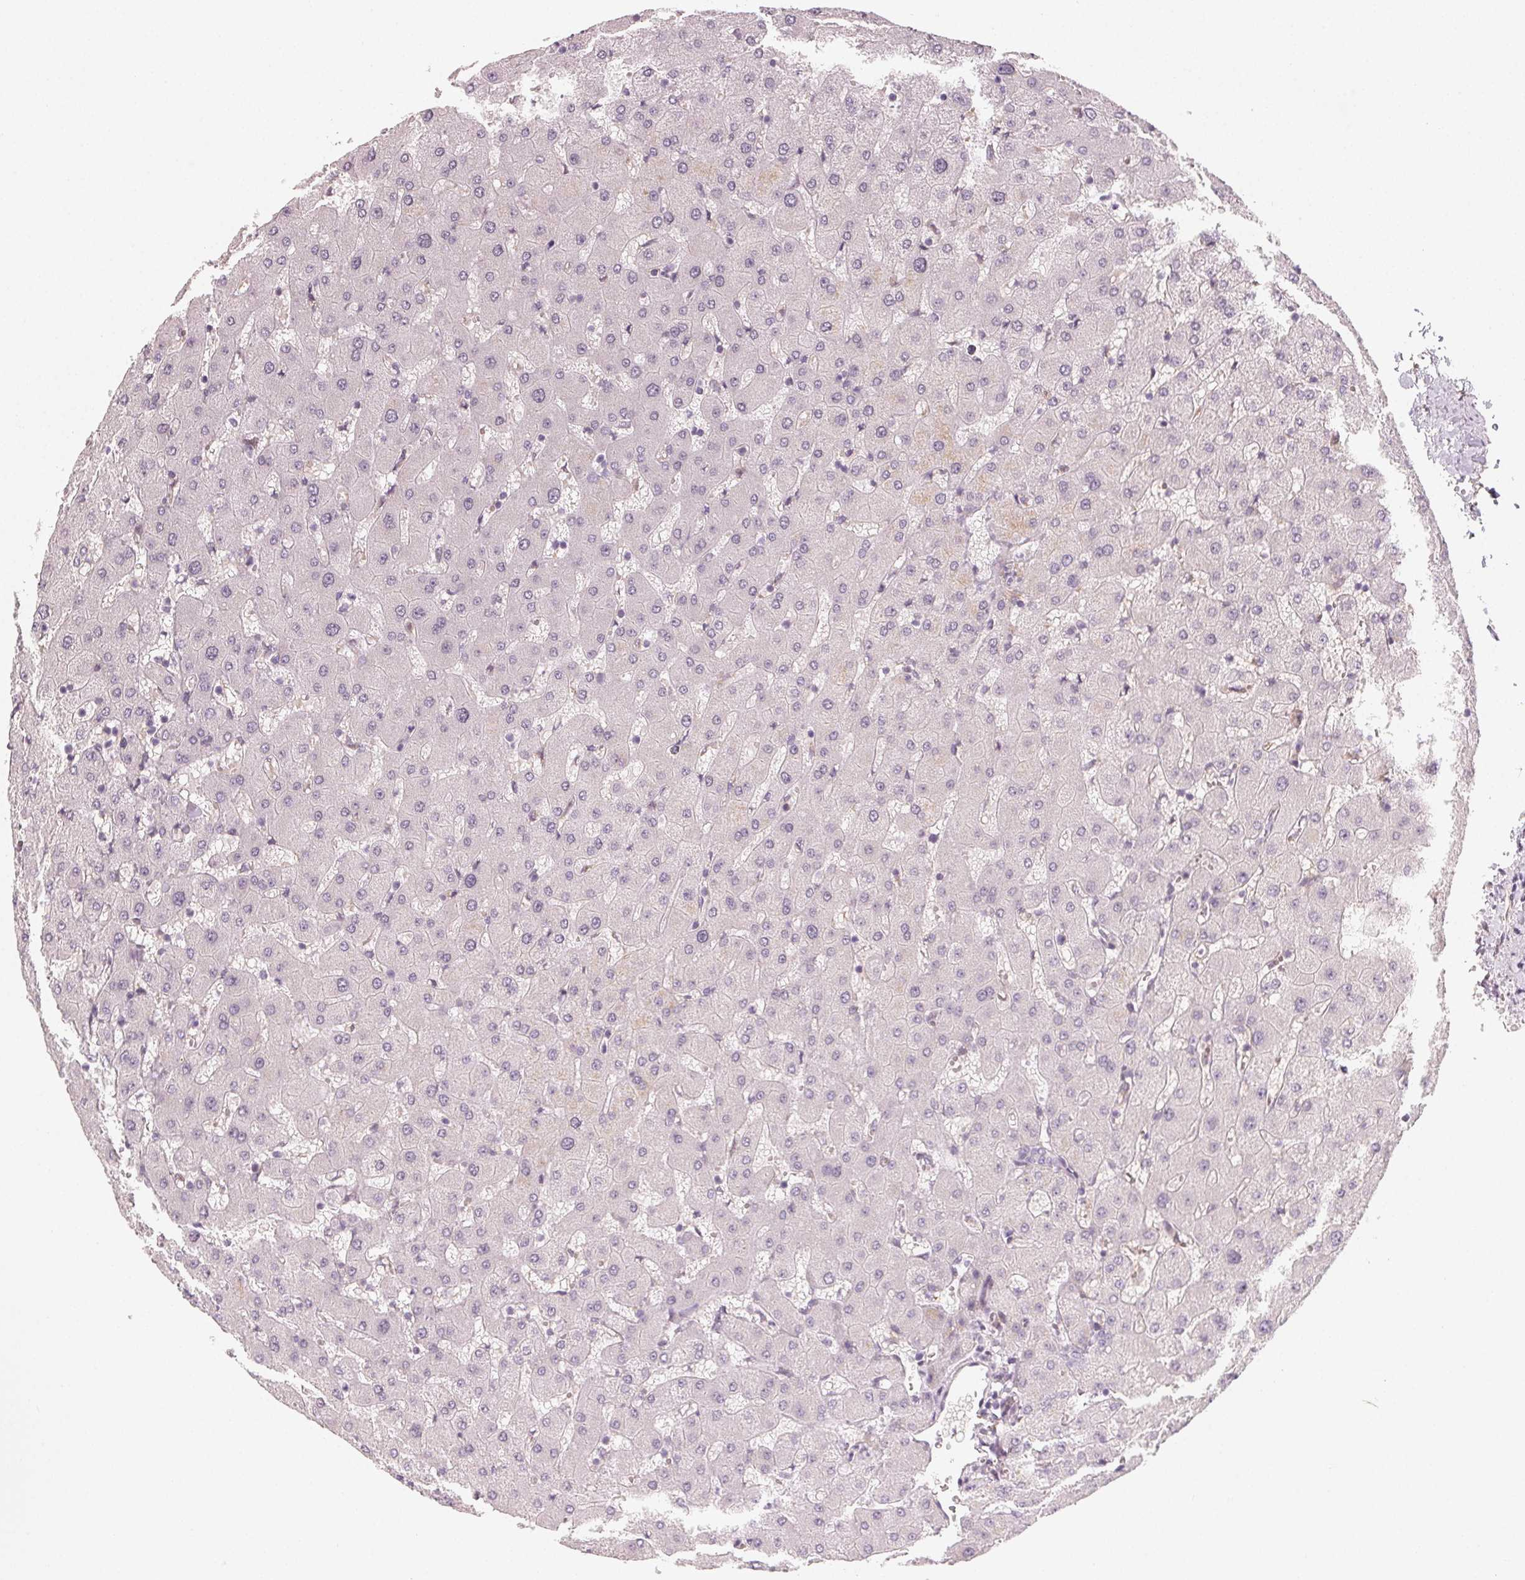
{"staining": {"intensity": "negative", "quantity": "none", "location": "none"}, "tissue": "liver", "cell_type": "Cholangiocytes", "image_type": "normal", "snomed": [{"axis": "morphology", "description": "Normal tissue, NOS"}, {"axis": "topography", "description": "Liver"}], "caption": "Micrograph shows no significant protein positivity in cholangiocytes of unremarkable liver.", "gene": "CCDC96", "patient": {"sex": "female", "age": 63}}